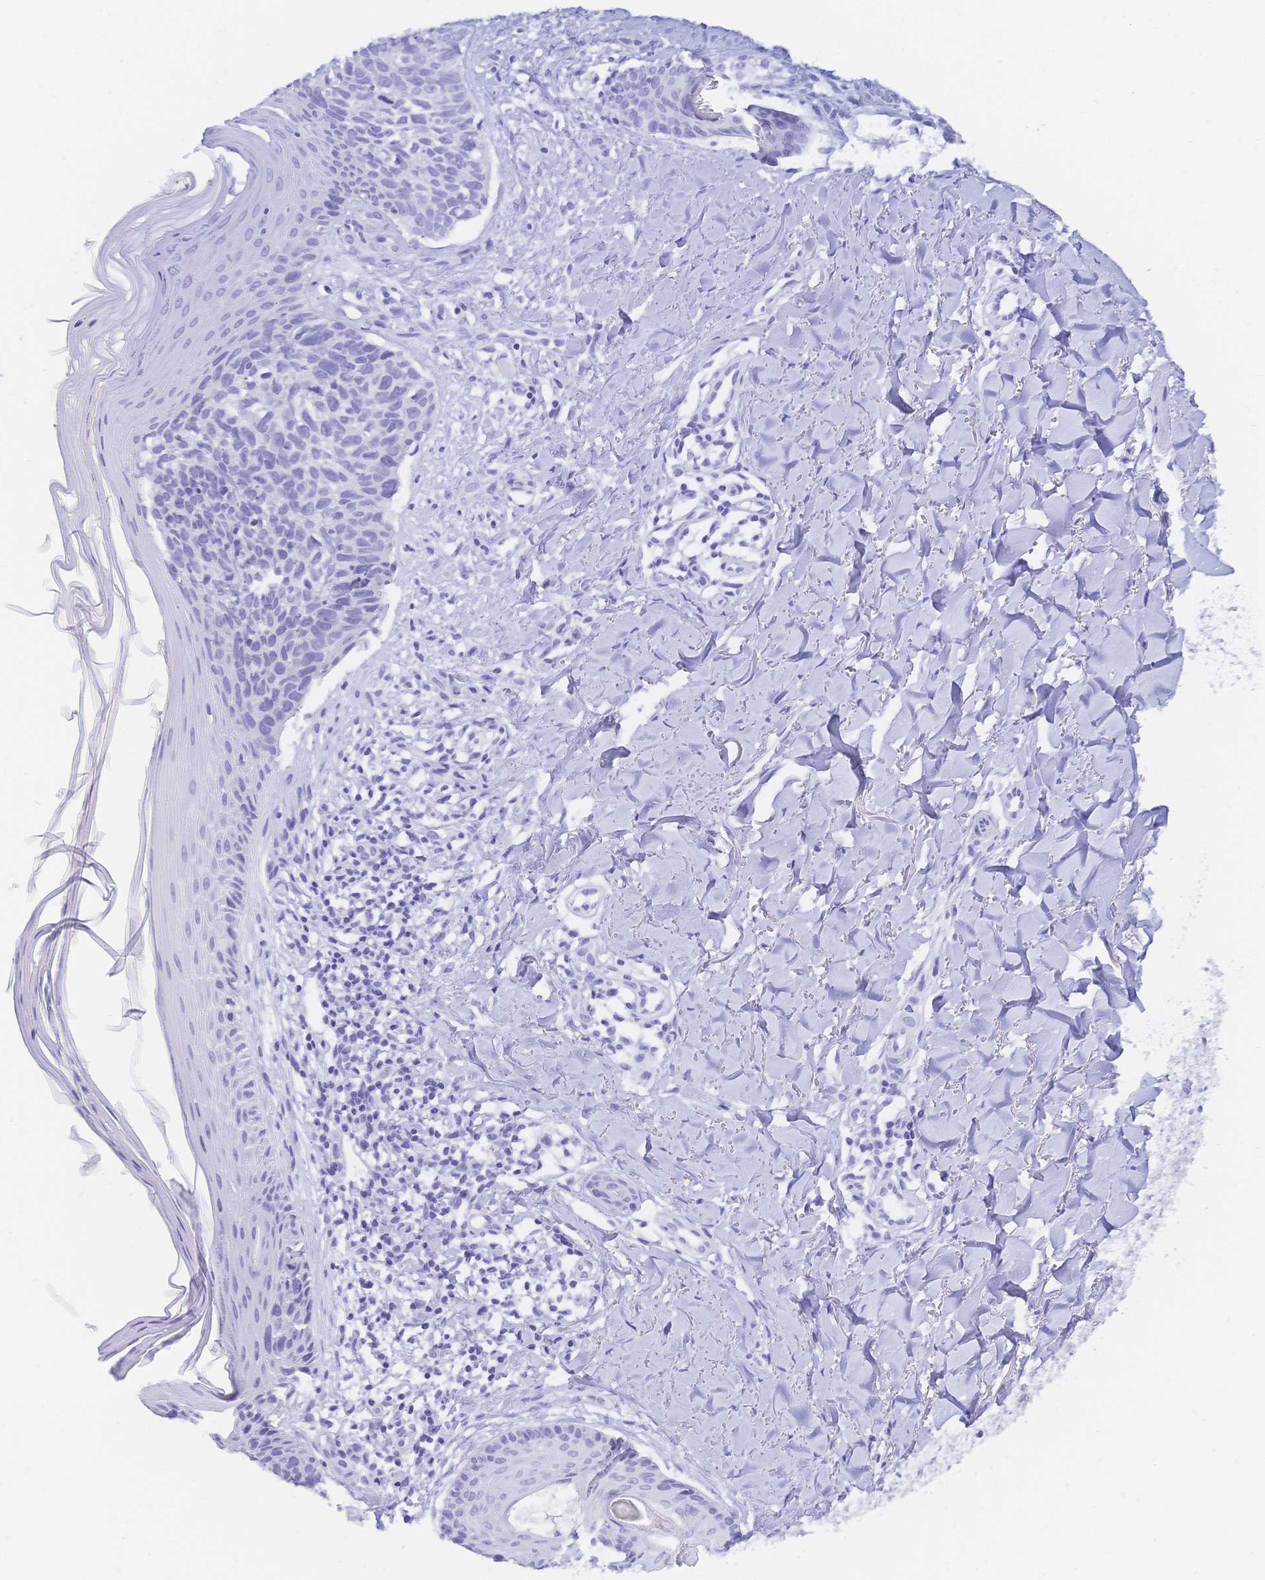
{"staining": {"intensity": "negative", "quantity": "none", "location": "none"}, "tissue": "skin cancer", "cell_type": "Tumor cells", "image_type": "cancer", "snomed": [{"axis": "morphology", "description": "Basal cell carcinoma"}, {"axis": "topography", "description": "Skin"}], "caption": "Immunohistochemistry (IHC) of human skin cancer reveals no staining in tumor cells. (Immunohistochemistry (IHC), brightfield microscopy, high magnification).", "gene": "MEP1B", "patient": {"sex": "female", "age": 45}}